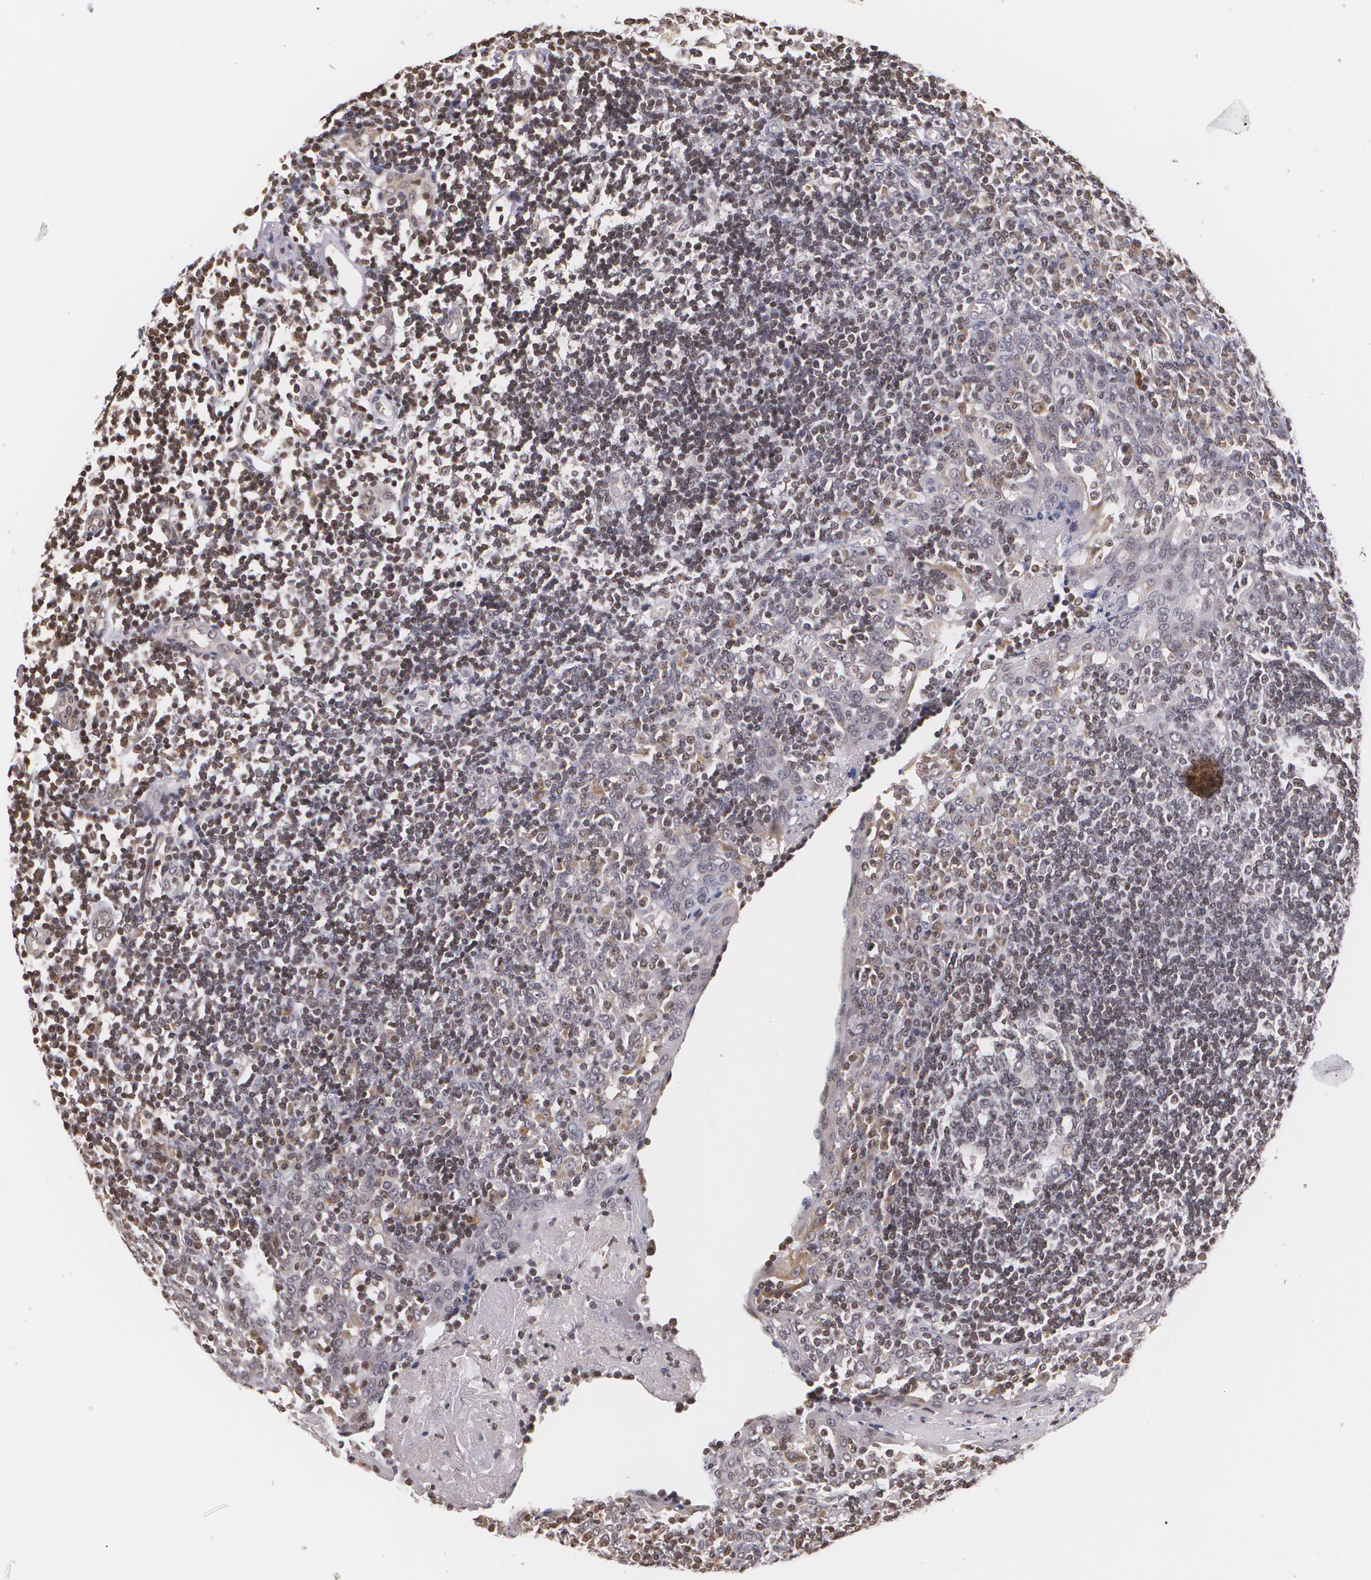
{"staining": {"intensity": "weak", "quantity": "<25%", "location": "nuclear"}, "tissue": "tonsil", "cell_type": "Germinal center cells", "image_type": "normal", "snomed": [{"axis": "morphology", "description": "Normal tissue, NOS"}, {"axis": "topography", "description": "Tonsil"}], "caption": "This micrograph is of unremarkable tonsil stained with IHC to label a protein in brown with the nuclei are counter-stained blue. There is no expression in germinal center cells. The staining was performed using DAB to visualize the protein expression in brown, while the nuclei were stained in blue with hematoxylin (Magnification: 20x).", "gene": "VAV3", "patient": {"sex": "female", "age": 41}}